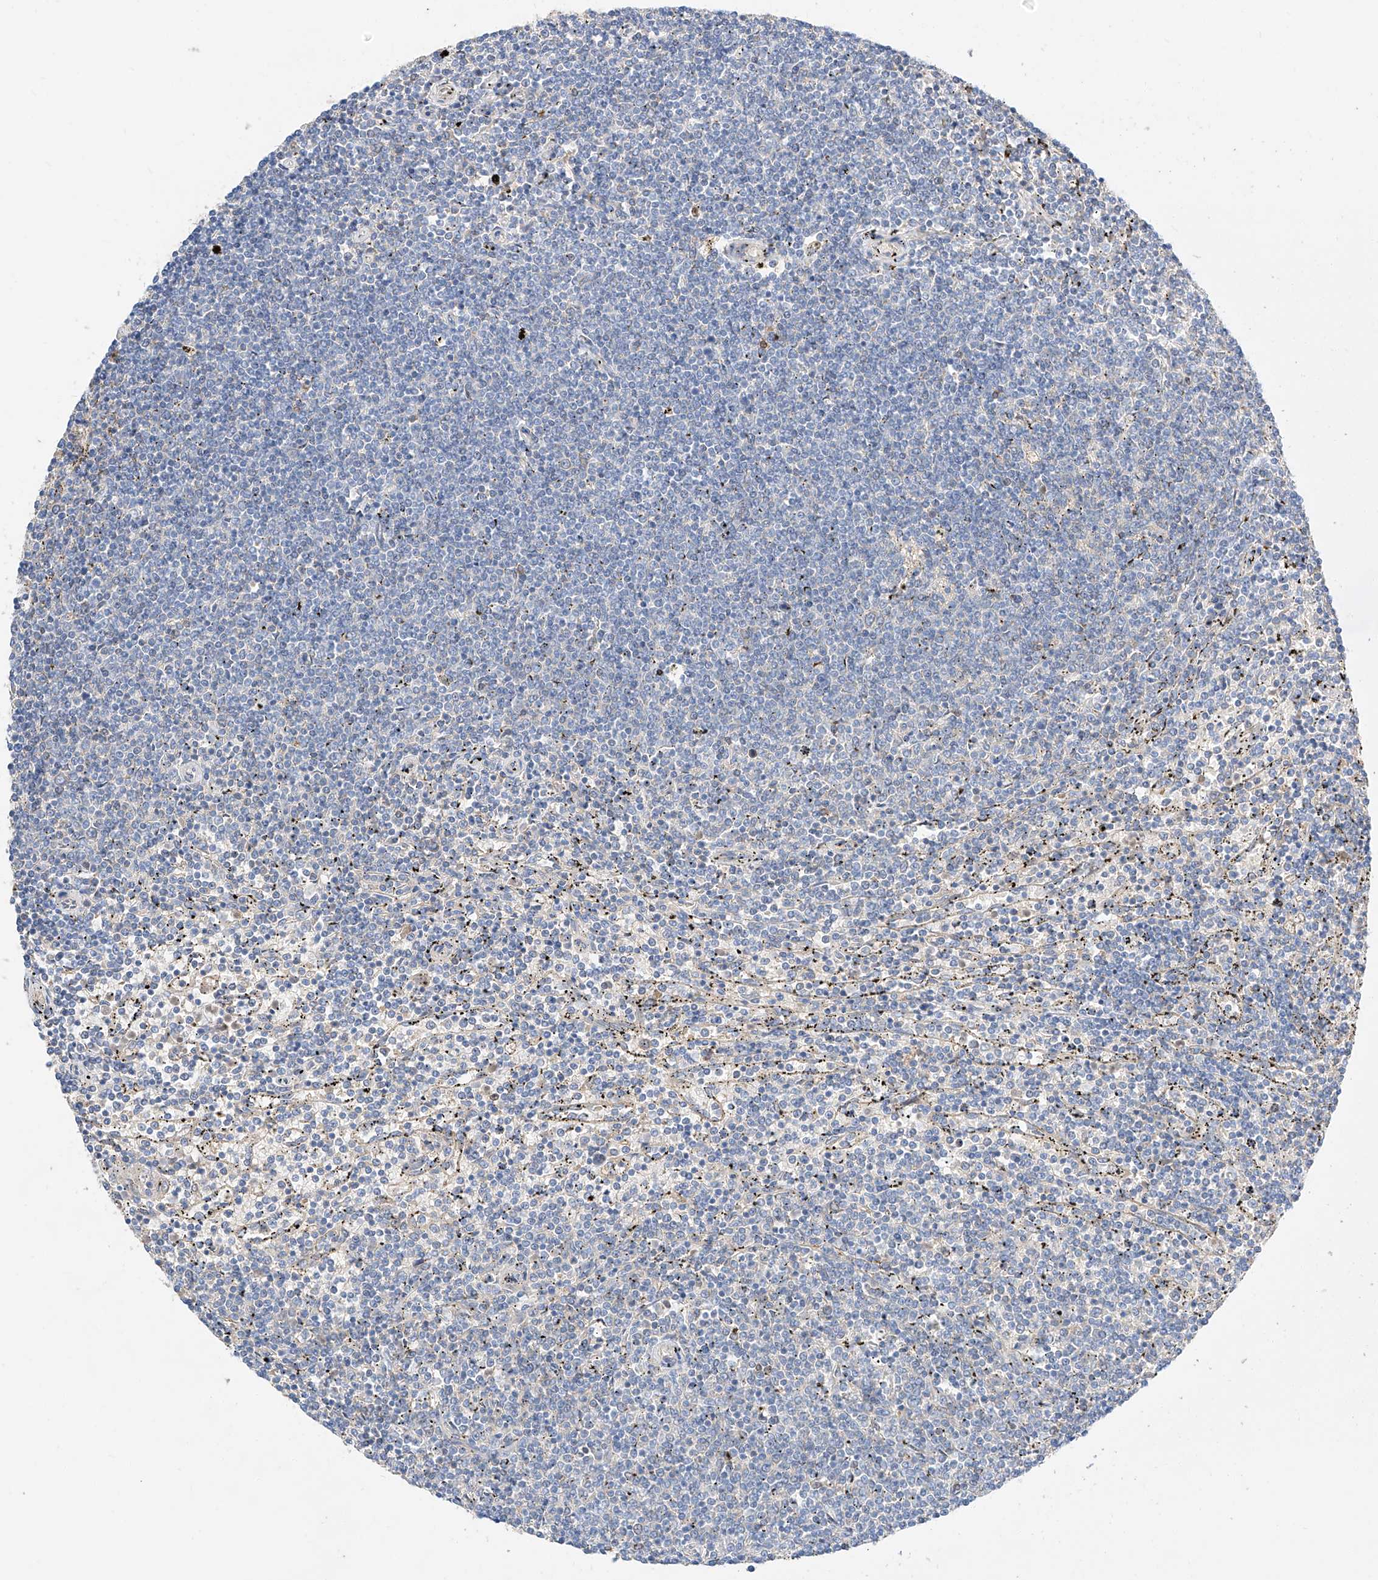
{"staining": {"intensity": "negative", "quantity": "none", "location": "none"}, "tissue": "lymphoma", "cell_type": "Tumor cells", "image_type": "cancer", "snomed": [{"axis": "morphology", "description": "Malignant lymphoma, non-Hodgkin's type, Low grade"}, {"axis": "topography", "description": "Spleen"}], "caption": "High power microscopy histopathology image of an immunohistochemistry micrograph of lymphoma, revealing no significant expression in tumor cells. (DAB IHC with hematoxylin counter stain).", "gene": "MAP7", "patient": {"sex": "female", "age": 50}}